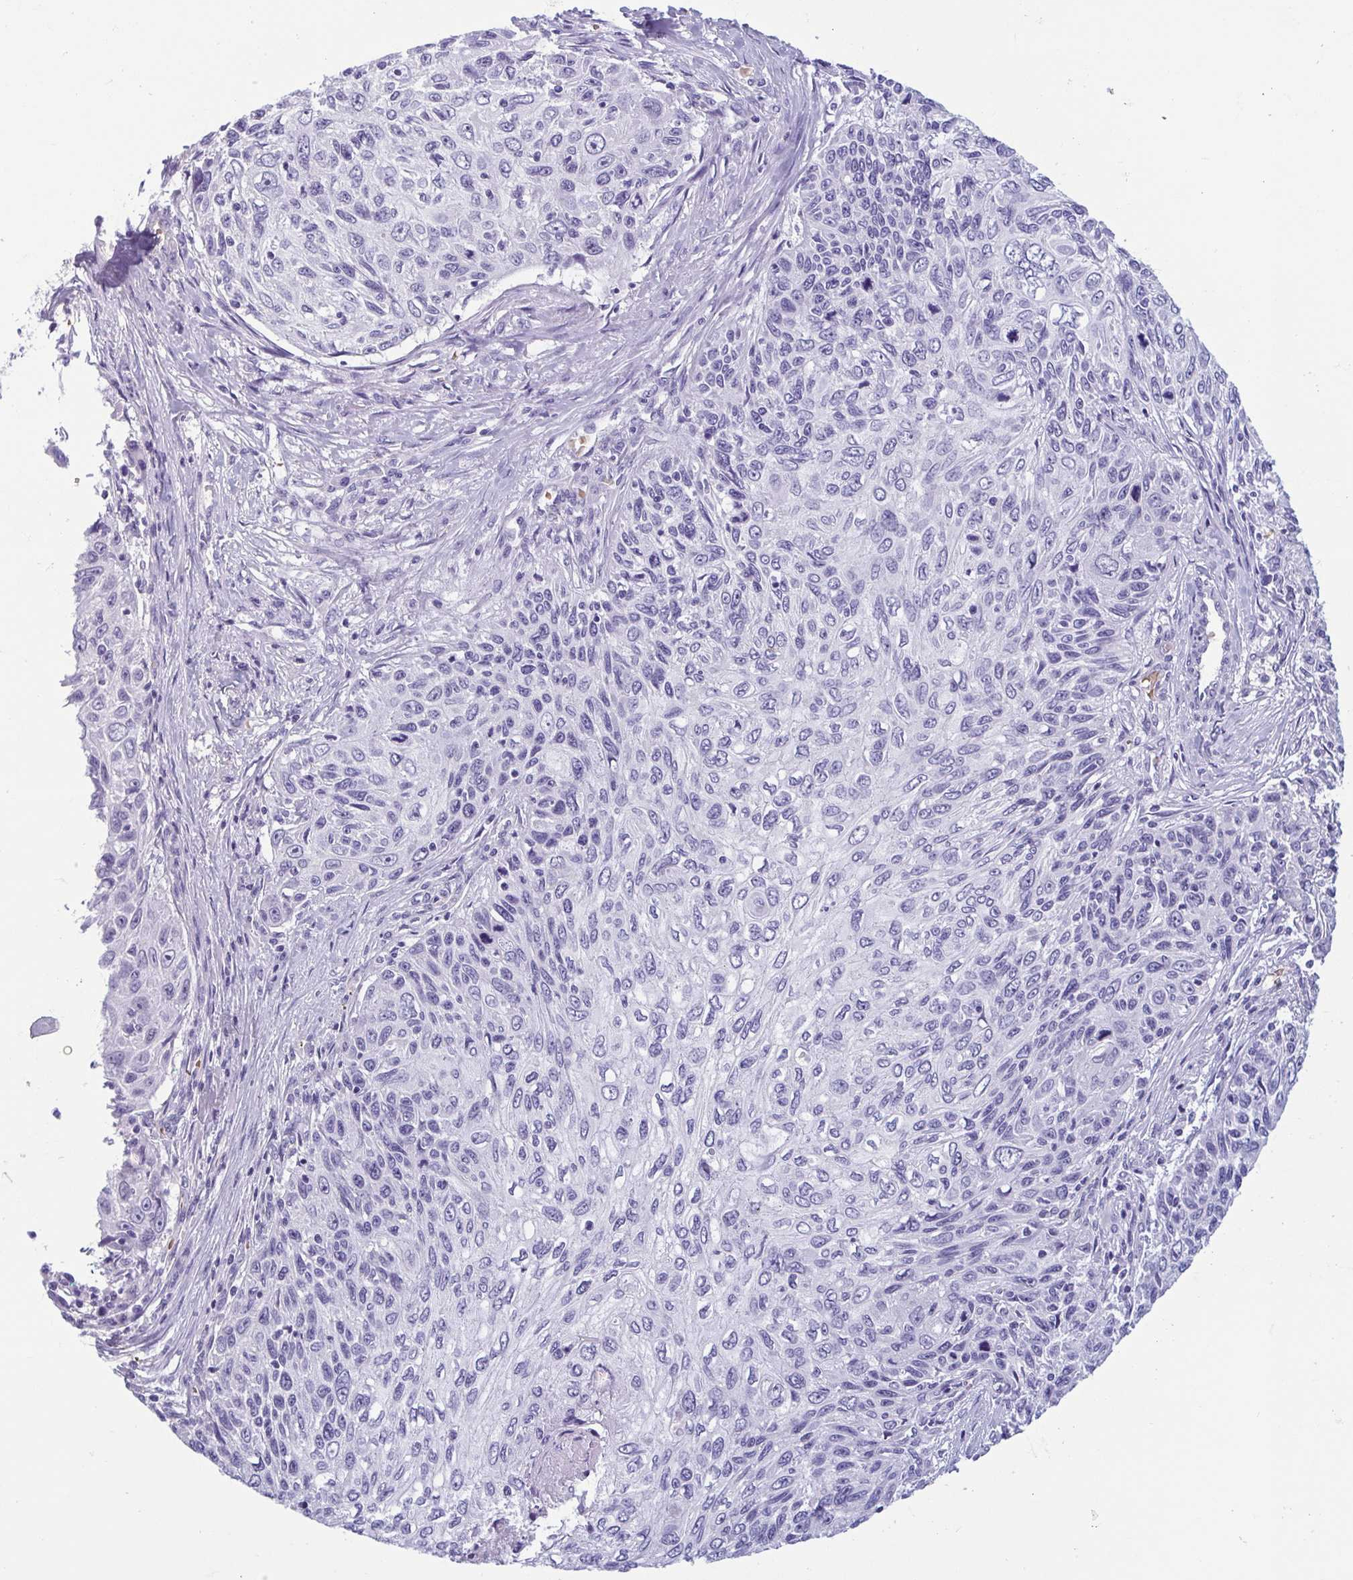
{"staining": {"intensity": "negative", "quantity": "none", "location": "none"}, "tissue": "skin cancer", "cell_type": "Tumor cells", "image_type": "cancer", "snomed": [{"axis": "morphology", "description": "Squamous cell carcinoma, NOS"}, {"axis": "topography", "description": "Skin"}], "caption": "DAB (3,3'-diaminobenzidine) immunohistochemical staining of human skin cancer reveals no significant positivity in tumor cells. (Stains: DAB immunohistochemistry (IHC) with hematoxylin counter stain, Microscopy: brightfield microscopy at high magnification).", "gene": "MORC4", "patient": {"sex": "male", "age": 92}}